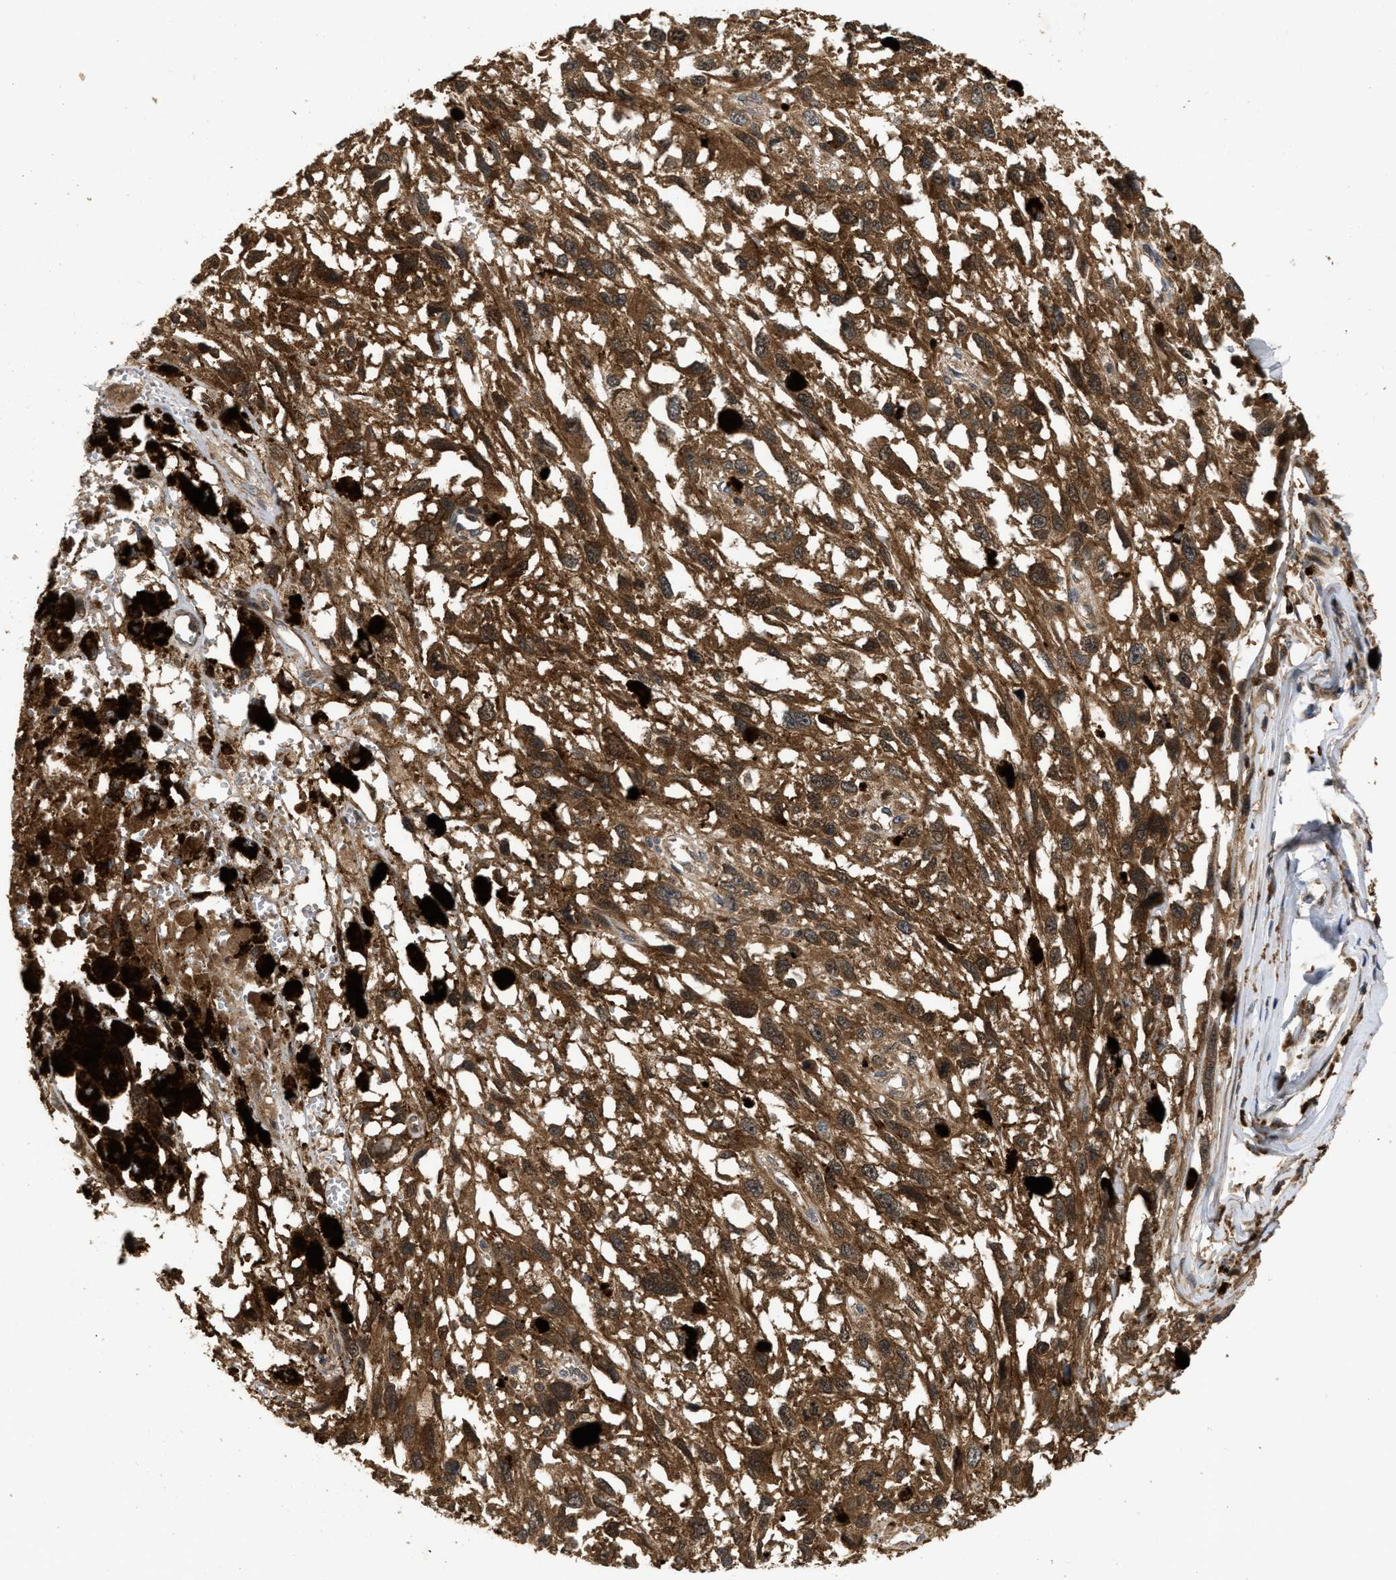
{"staining": {"intensity": "moderate", "quantity": ">75%", "location": "cytoplasmic/membranous,nuclear"}, "tissue": "melanoma", "cell_type": "Tumor cells", "image_type": "cancer", "snomed": [{"axis": "morphology", "description": "Malignant melanoma, Metastatic site"}, {"axis": "topography", "description": "Lymph node"}], "caption": "High-magnification brightfield microscopy of melanoma stained with DAB (brown) and counterstained with hematoxylin (blue). tumor cells exhibit moderate cytoplasmic/membranous and nuclear staining is appreciated in approximately>75% of cells.", "gene": "CBR3", "patient": {"sex": "male", "age": 59}}